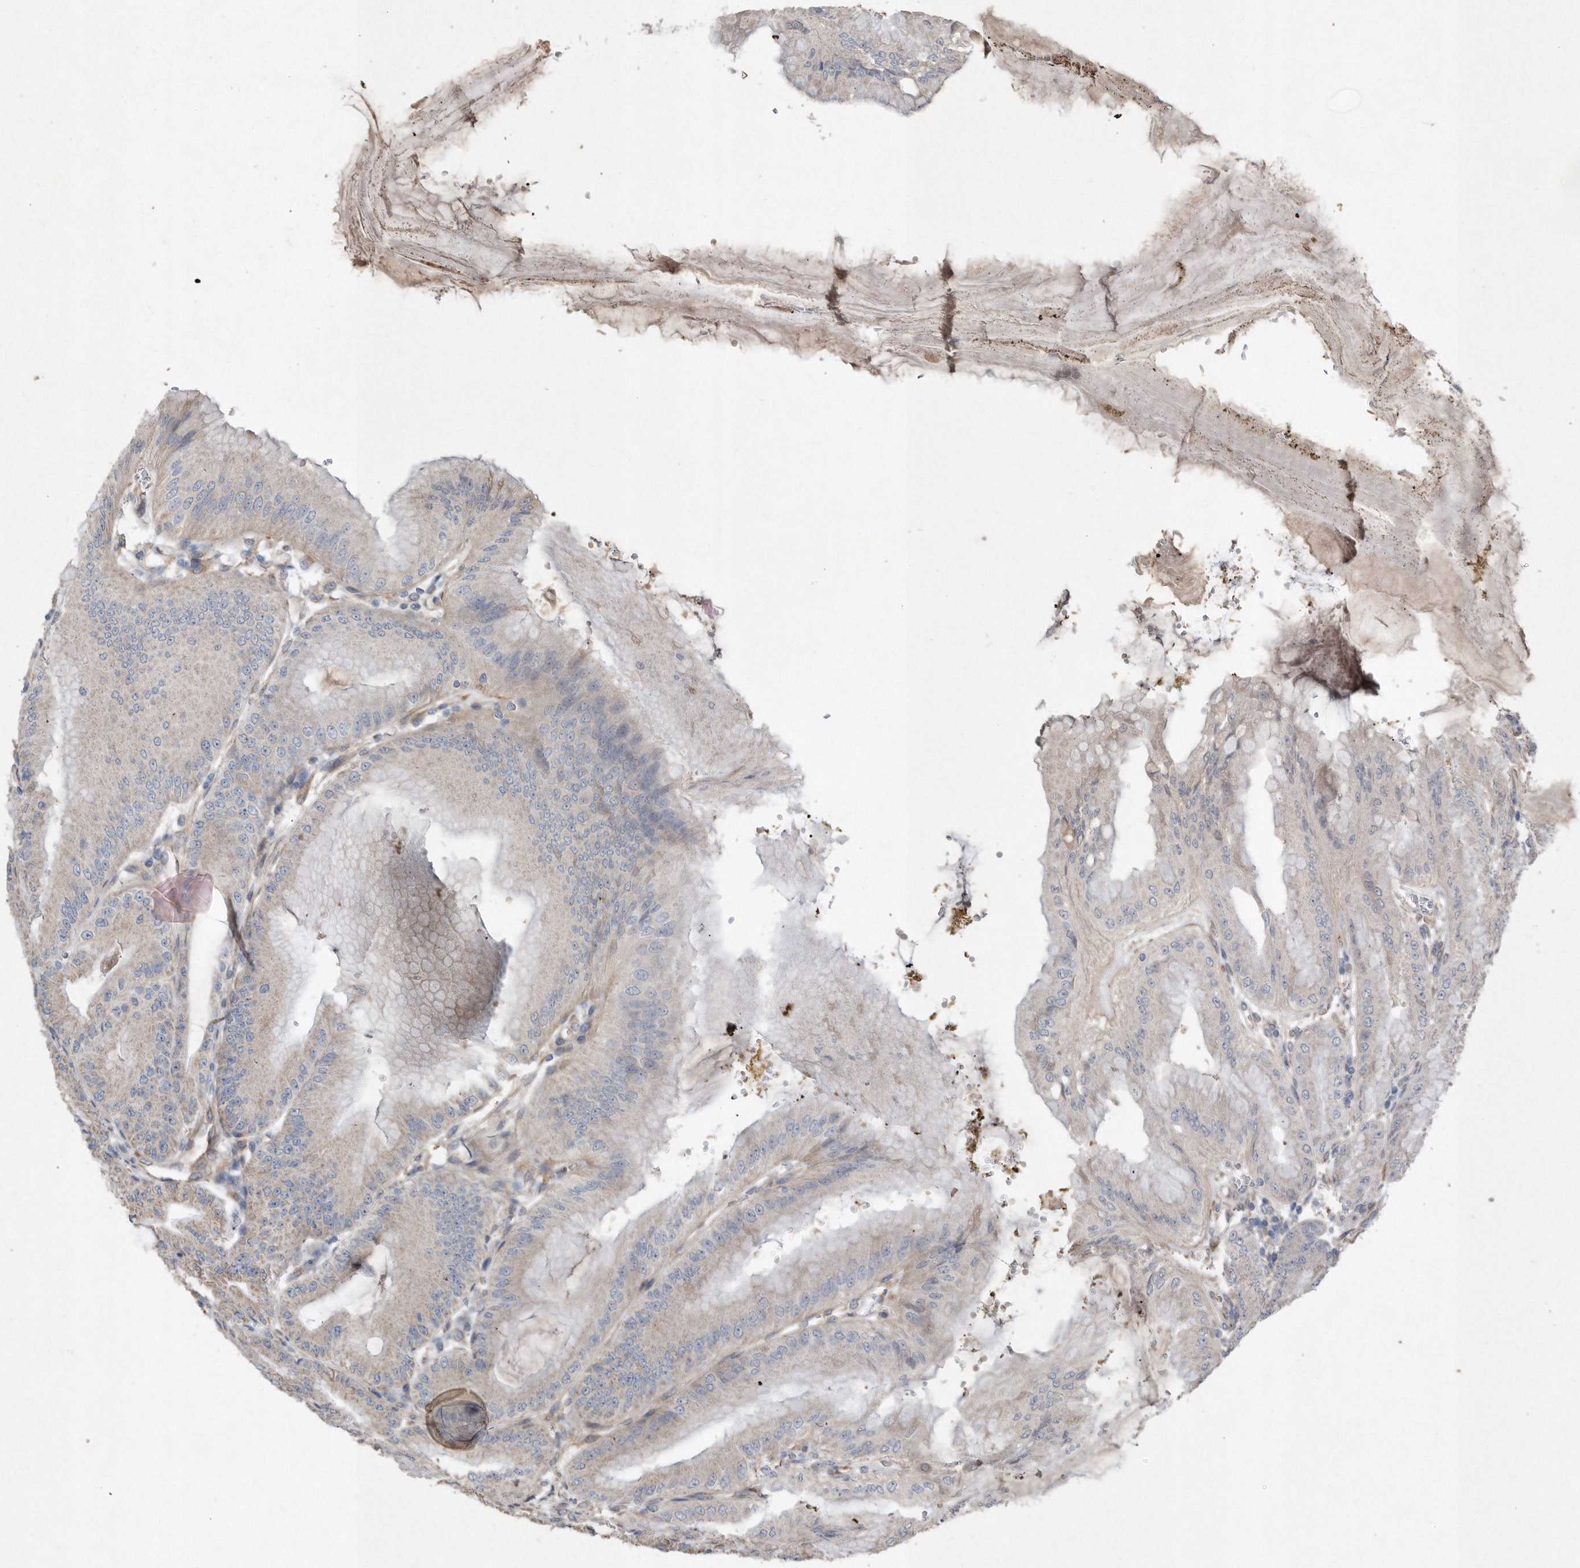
{"staining": {"intensity": "weak", "quantity": "25%-75%", "location": "cytoplasmic/membranous"}, "tissue": "stomach", "cell_type": "Glandular cells", "image_type": "normal", "snomed": [{"axis": "morphology", "description": "Normal tissue, NOS"}, {"axis": "topography", "description": "Stomach, lower"}], "caption": "Human stomach stained for a protein (brown) shows weak cytoplasmic/membranous positive staining in about 25%-75% of glandular cells.", "gene": "PON2", "patient": {"sex": "male", "age": 71}}